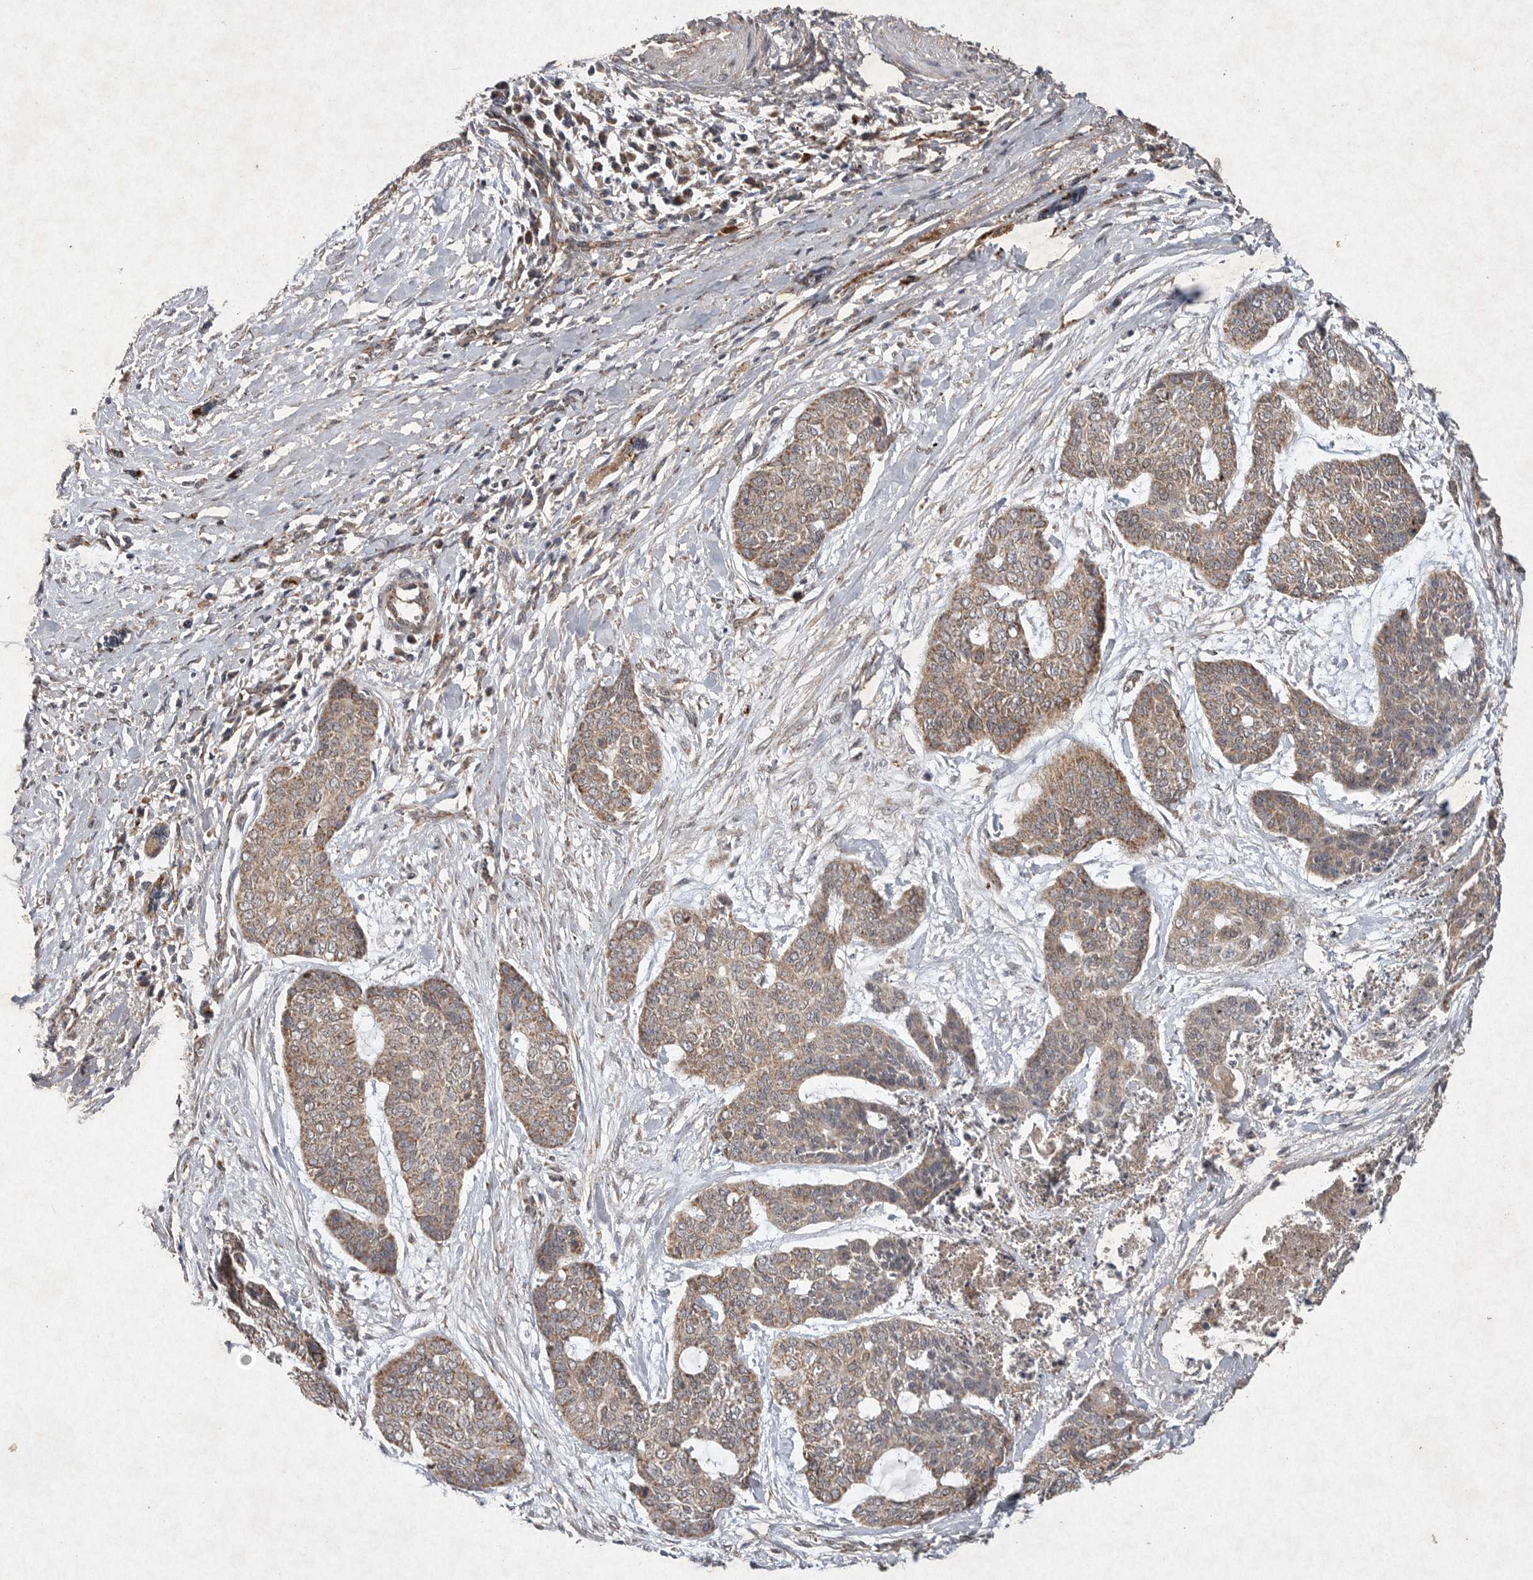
{"staining": {"intensity": "moderate", "quantity": ">75%", "location": "cytoplasmic/membranous"}, "tissue": "skin cancer", "cell_type": "Tumor cells", "image_type": "cancer", "snomed": [{"axis": "morphology", "description": "Basal cell carcinoma"}, {"axis": "topography", "description": "Skin"}], "caption": "Immunohistochemistry photomicrograph of human basal cell carcinoma (skin) stained for a protein (brown), which shows medium levels of moderate cytoplasmic/membranous positivity in about >75% of tumor cells.", "gene": "DDR1", "patient": {"sex": "female", "age": 64}}